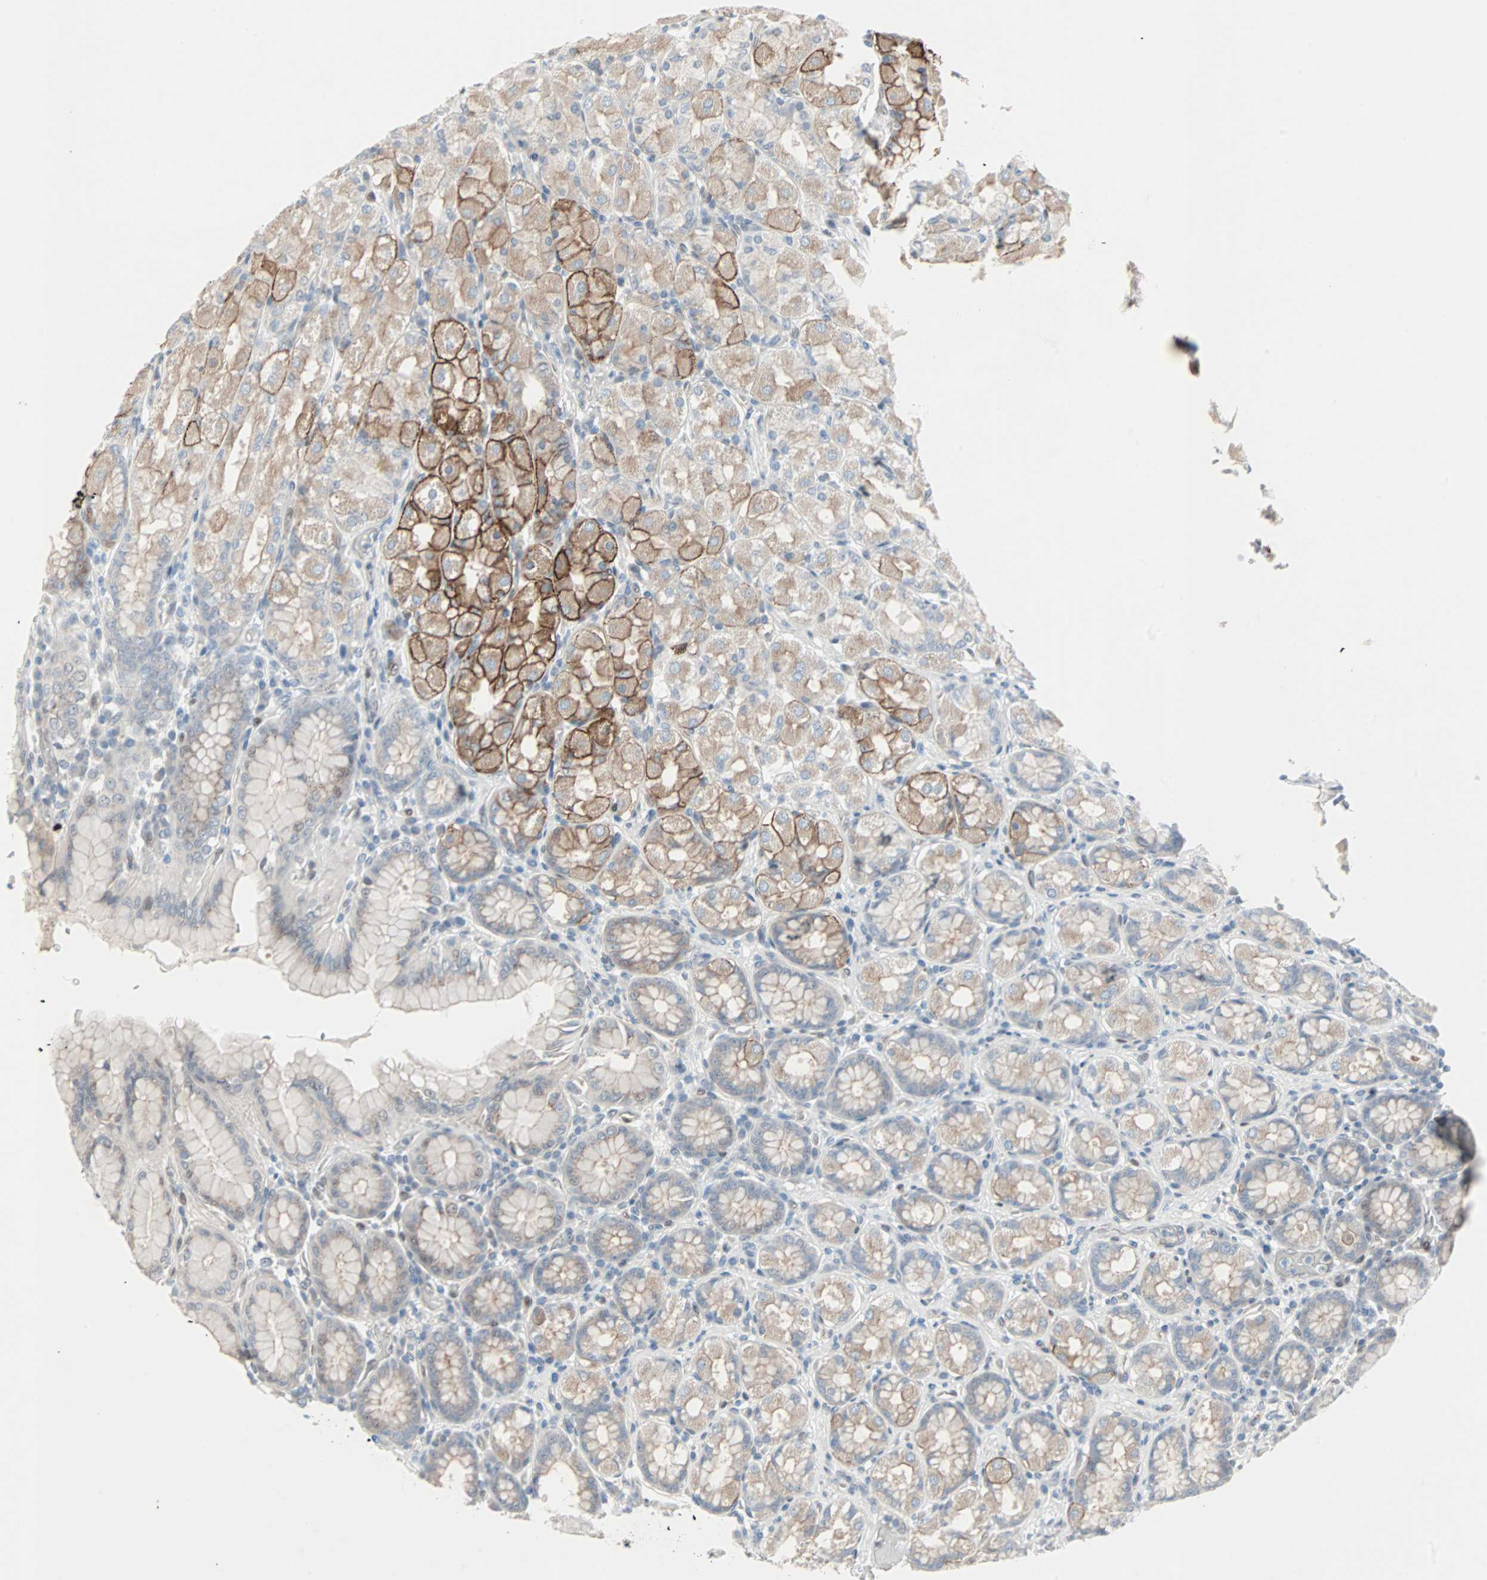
{"staining": {"intensity": "strong", "quantity": "25%-75%", "location": "cytoplasmic/membranous"}, "tissue": "stomach", "cell_type": "Glandular cells", "image_type": "normal", "snomed": [{"axis": "morphology", "description": "Normal tissue, NOS"}, {"axis": "topography", "description": "Stomach, upper"}], "caption": "Glandular cells demonstrate high levels of strong cytoplasmic/membranous expression in approximately 25%-75% of cells in benign human stomach. (DAB (3,3'-diaminobenzidine) IHC with brightfield microscopy, high magnification).", "gene": "CAND2", "patient": {"sex": "male", "age": 68}}